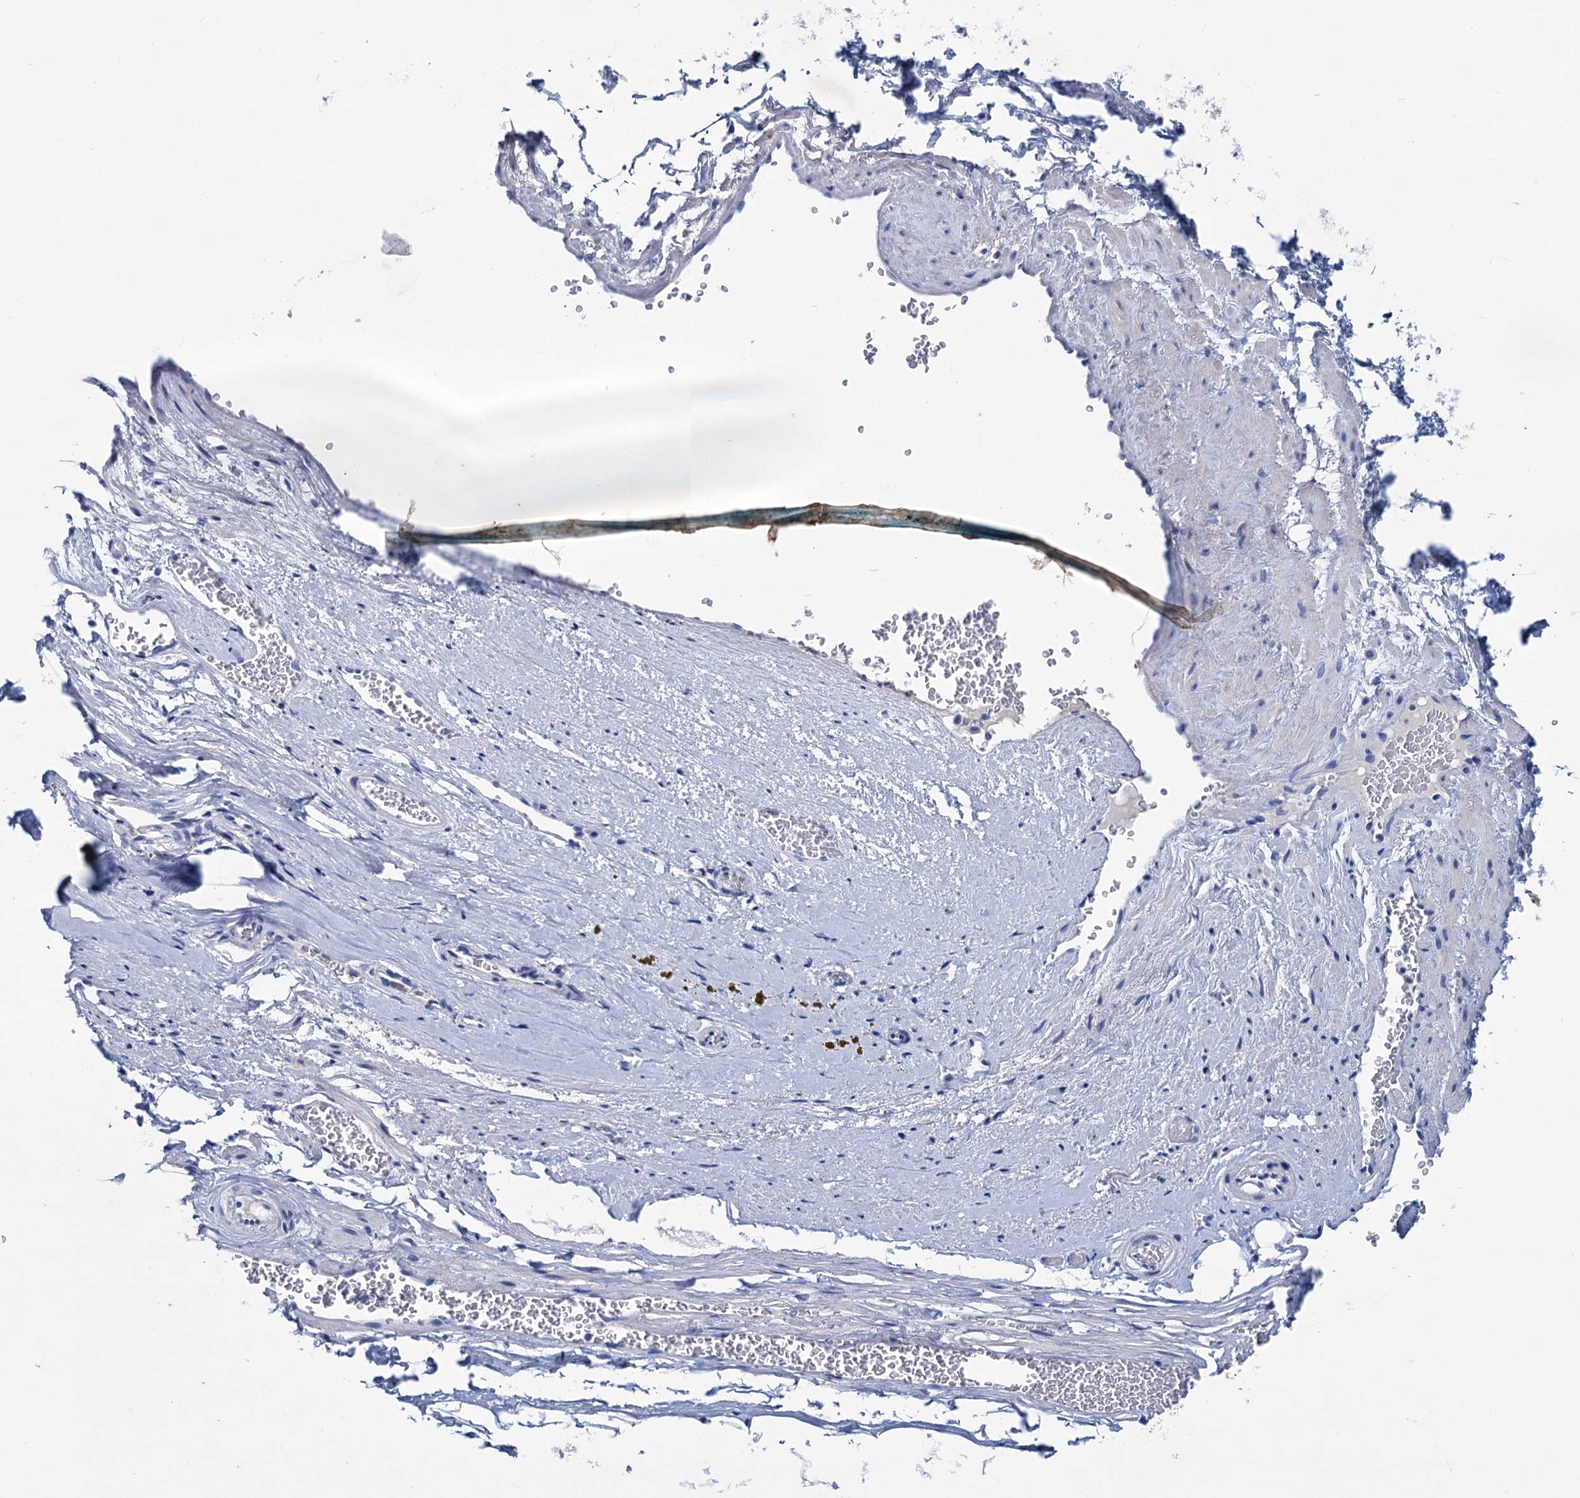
{"staining": {"intensity": "negative", "quantity": "none", "location": "none"}, "tissue": "adipose tissue", "cell_type": "Adipocytes", "image_type": "normal", "snomed": [{"axis": "morphology", "description": "Normal tissue, NOS"}, {"axis": "morphology", "description": "Adenocarcinoma, Low grade"}, {"axis": "topography", "description": "Prostate"}, {"axis": "topography", "description": "Peripheral nerve tissue"}], "caption": "DAB immunohistochemical staining of normal human adipose tissue displays no significant expression in adipocytes. Nuclei are stained in blue.", "gene": "MYOZ3", "patient": {"sex": "male", "age": 63}}